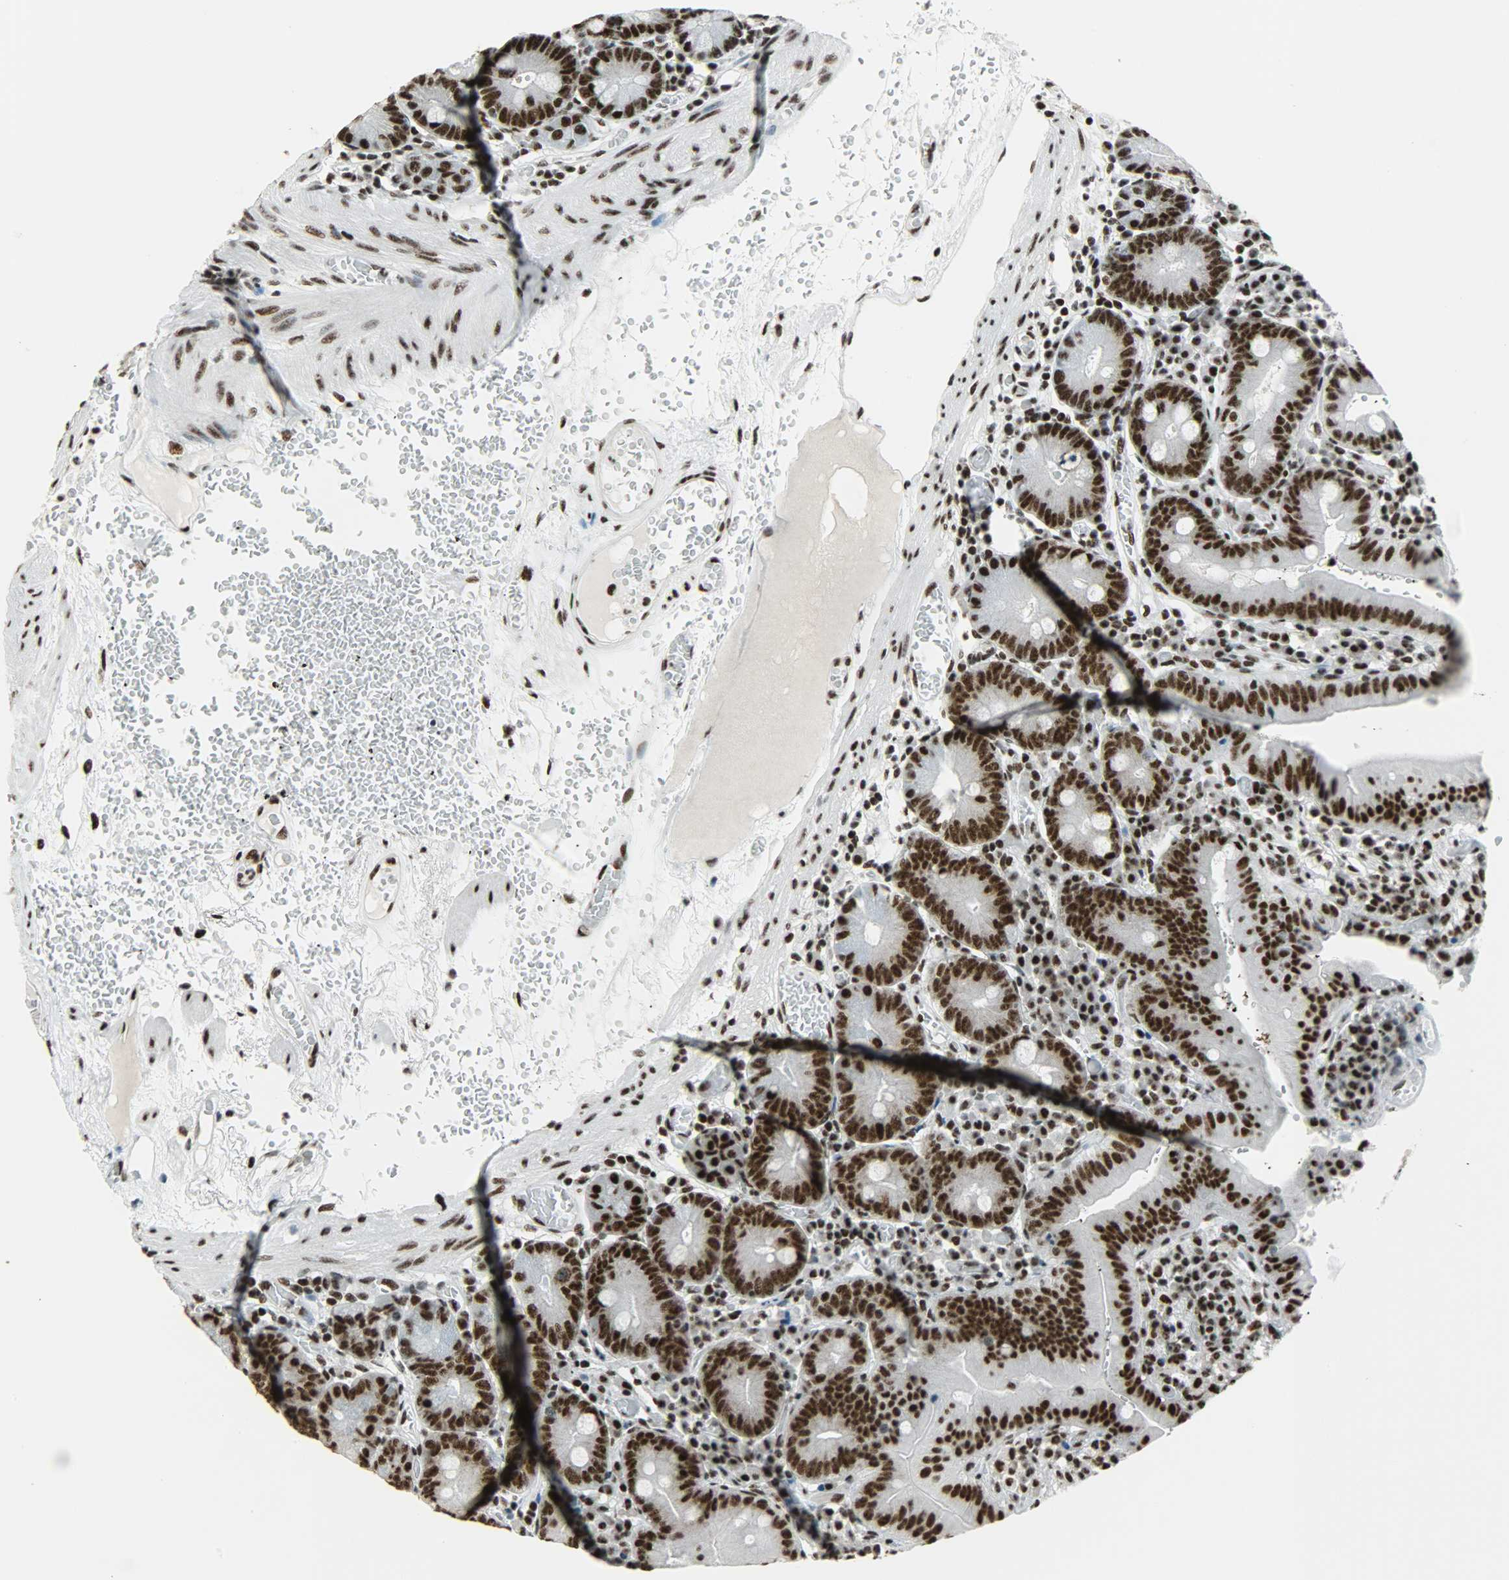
{"staining": {"intensity": "strong", "quantity": ">75%", "location": "nuclear"}, "tissue": "small intestine", "cell_type": "Glandular cells", "image_type": "normal", "snomed": [{"axis": "morphology", "description": "Normal tissue, NOS"}, {"axis": "topography", "description": "Small intestine"}], "caption": "DAB immunohistochemical staining of unremarkable human small intestine reveals strong nuclear protein staining in about >75% of glandular cells.", "gene": "SNRPA", "patient": {"sex": "male", "age": 71}}